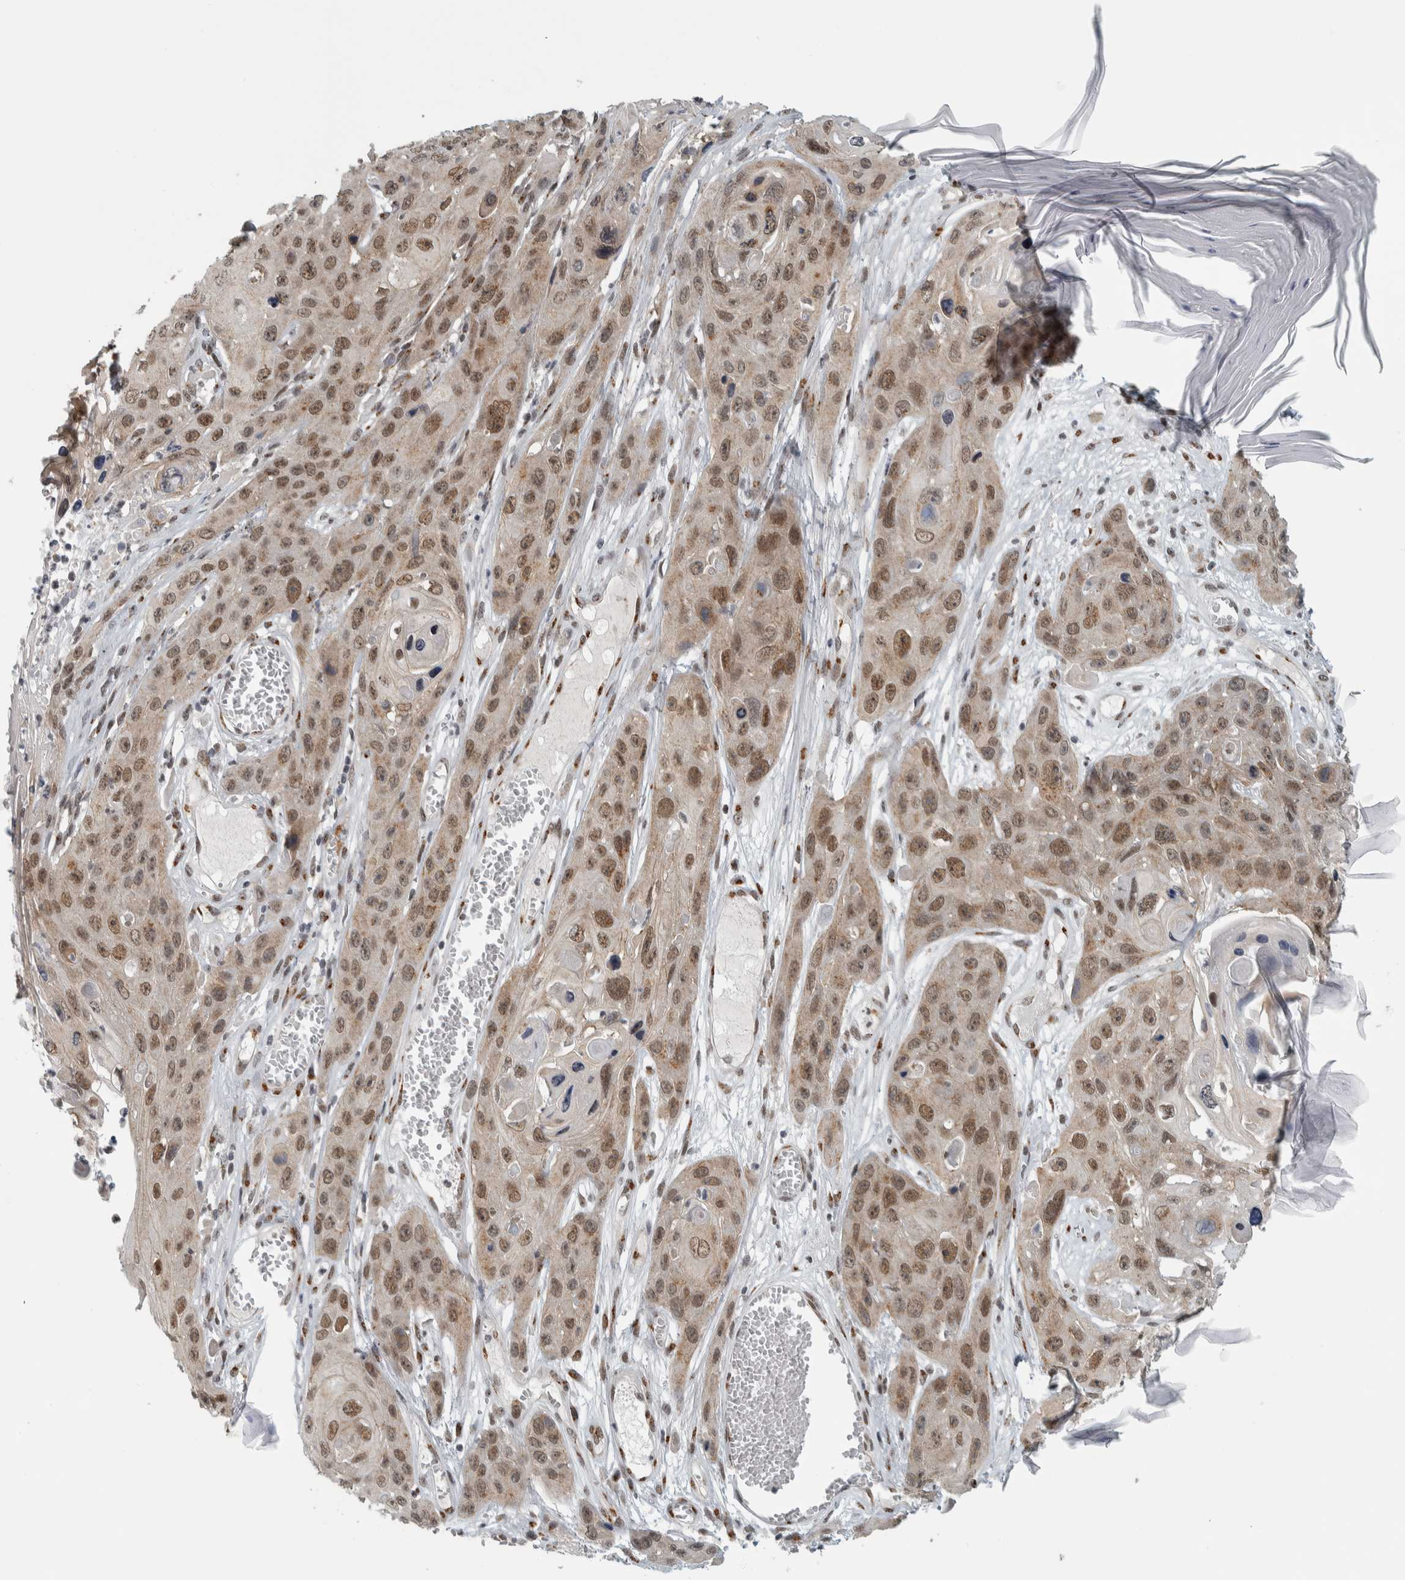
{"staining": {"intensity": "weak", "quantity": ">75%", "location": "cytoplasmic/membranous,nuclear"}, "tissue": "skin cancer", "cell_type": "Tumor cells", "image_type": "cancer", "snomed": [{"axis": "morphology", "description": "Squamous cell carcinoma, NOS"}, {"axis": "topography", "description": "Skin"}], "caption": "A brown stain highlights weak cytoplasmic/membranous and nuclear positivity of a protein in human skin cancer tumor cells.", "gene": "ZMYND8", "patient": {"sex": "male", "age": 55}}